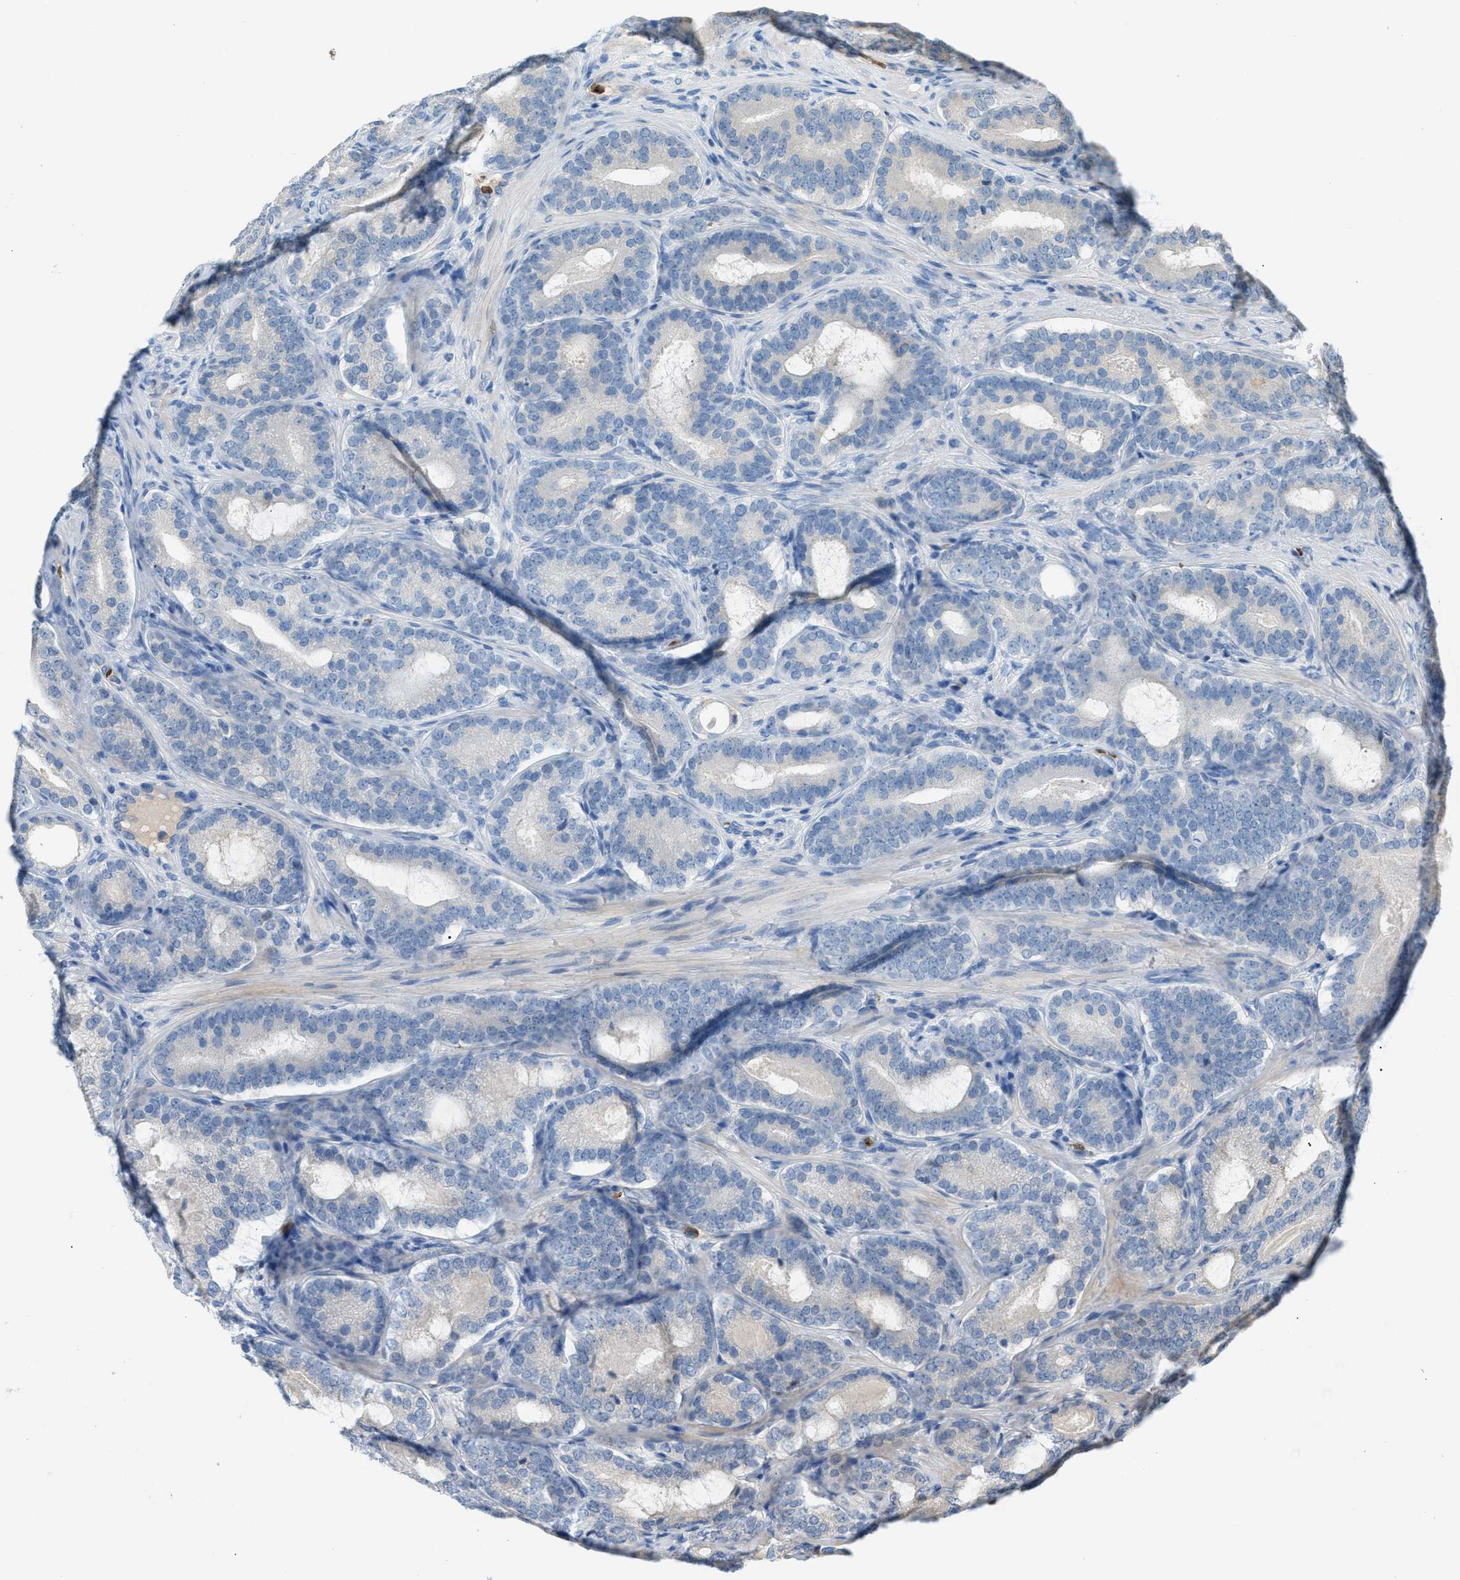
{"staining": {"intensity": "negative", "quantity": "none", "location": "none"}, "tissue": "prostate cancer", "cell_type": "Tumor cells", "image_type": "cancer", "snomed": [{"axis": "morphology", "description": "Adenocarcinoma, High grade"}, {"axis": "topography", "description": "Prostate"}], "caption": "DAB (3,3'-diaminobenzidine) immunohistochemical staining of prostate cancer exhibits no significant expression in tumor cells.", "gene": "CFAP77", "patient": {"sex": "male", "age": 60}}